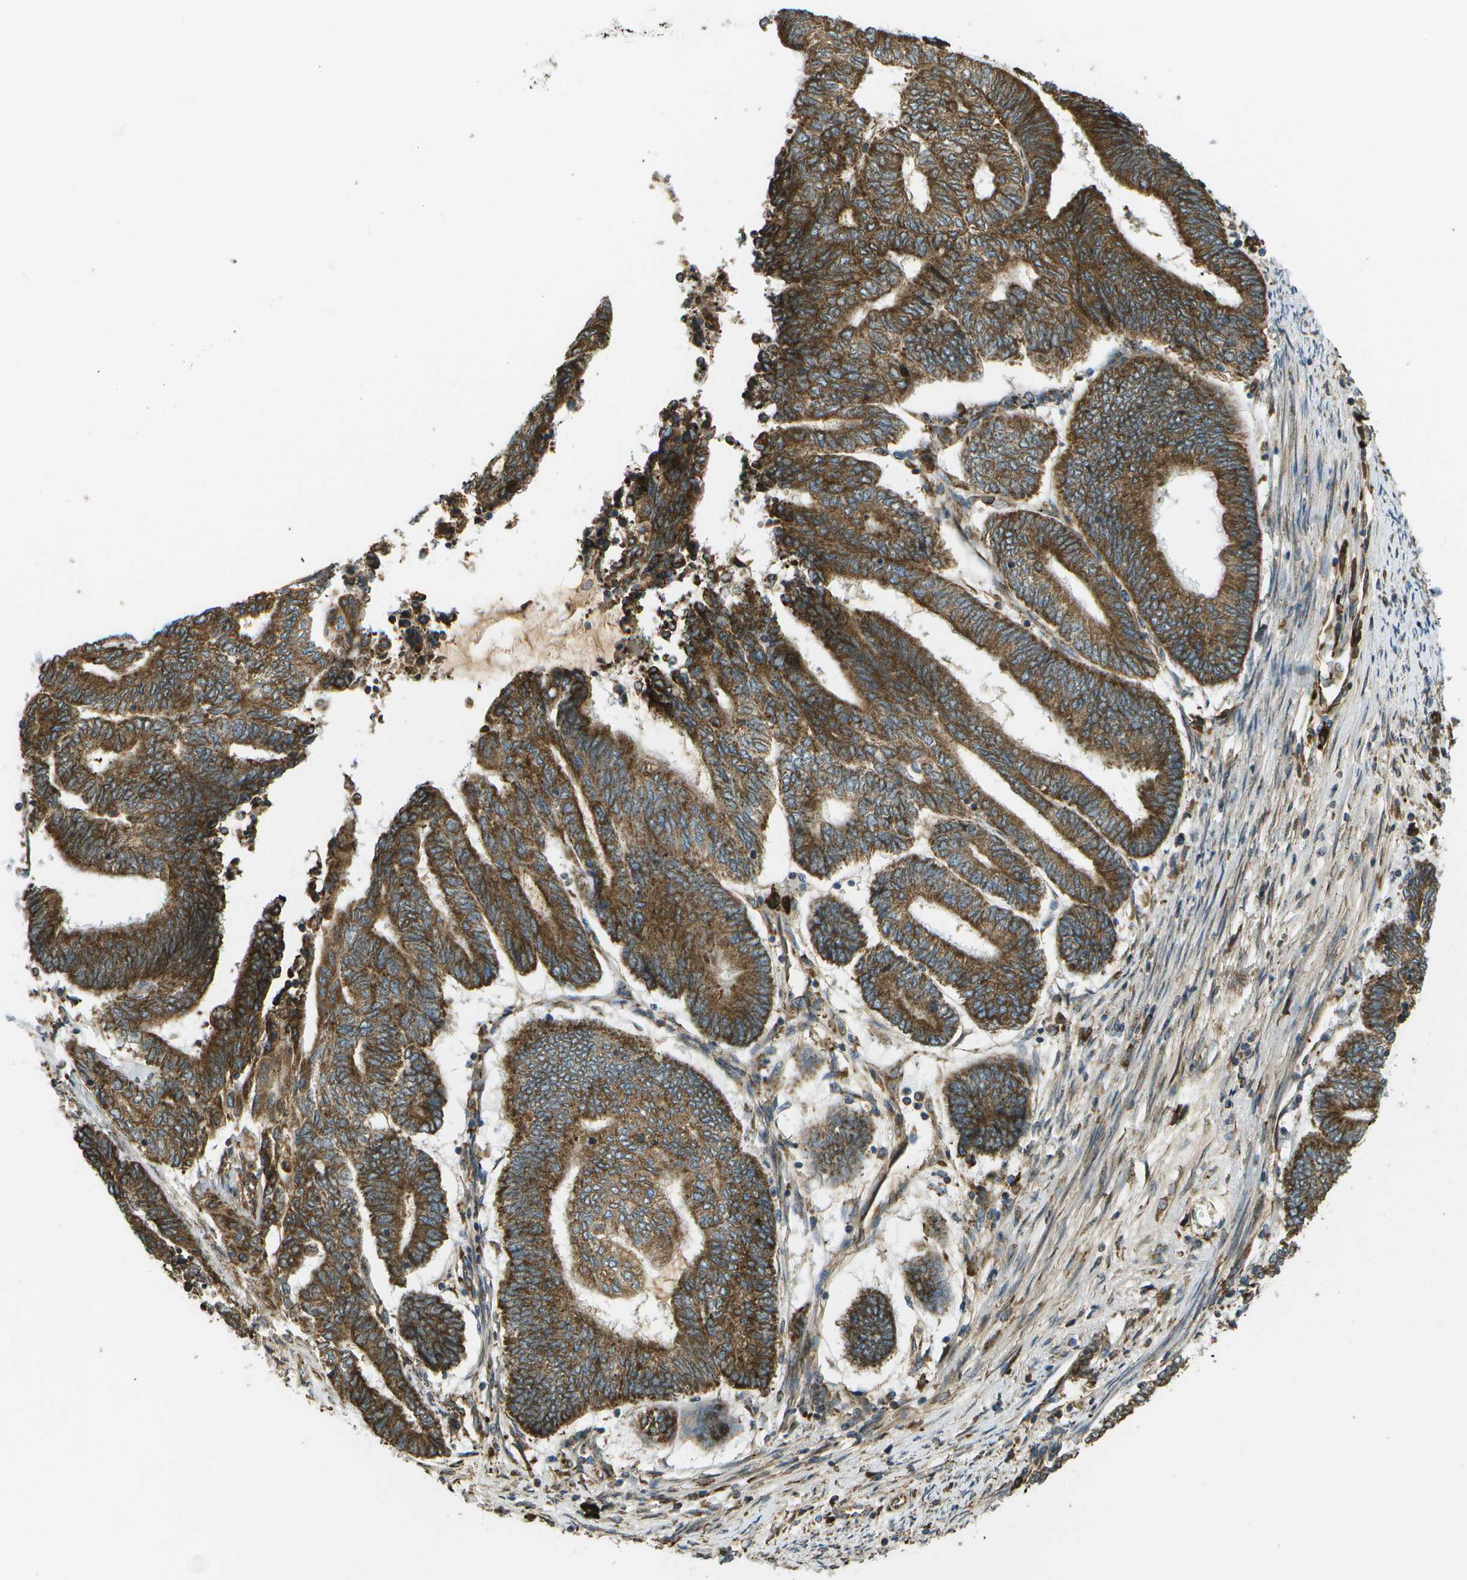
{"staining": {"intensity": "strong", "quantity": ">75%", "location": "cytoplasmic/membranous"}, "tissue": "endometrial cancer", "cell_type": "Tumor cells", "image_type": "cancer", "snomed": [{"axis": "morphology", "description": "Adenocarcinoma, NOS"}, {"axis": "topography", "description": "Uterus"}, {"axis": "topography", "description": "Endometrium"}], "caption": "Brown immunohistochemical staining in human endometrial cancer displays strong cytoplasmic/membranous positivity in approximately >75% of tumor cells.", "gene": "USP30", "patient": {"sex": "female", "age": 70}}